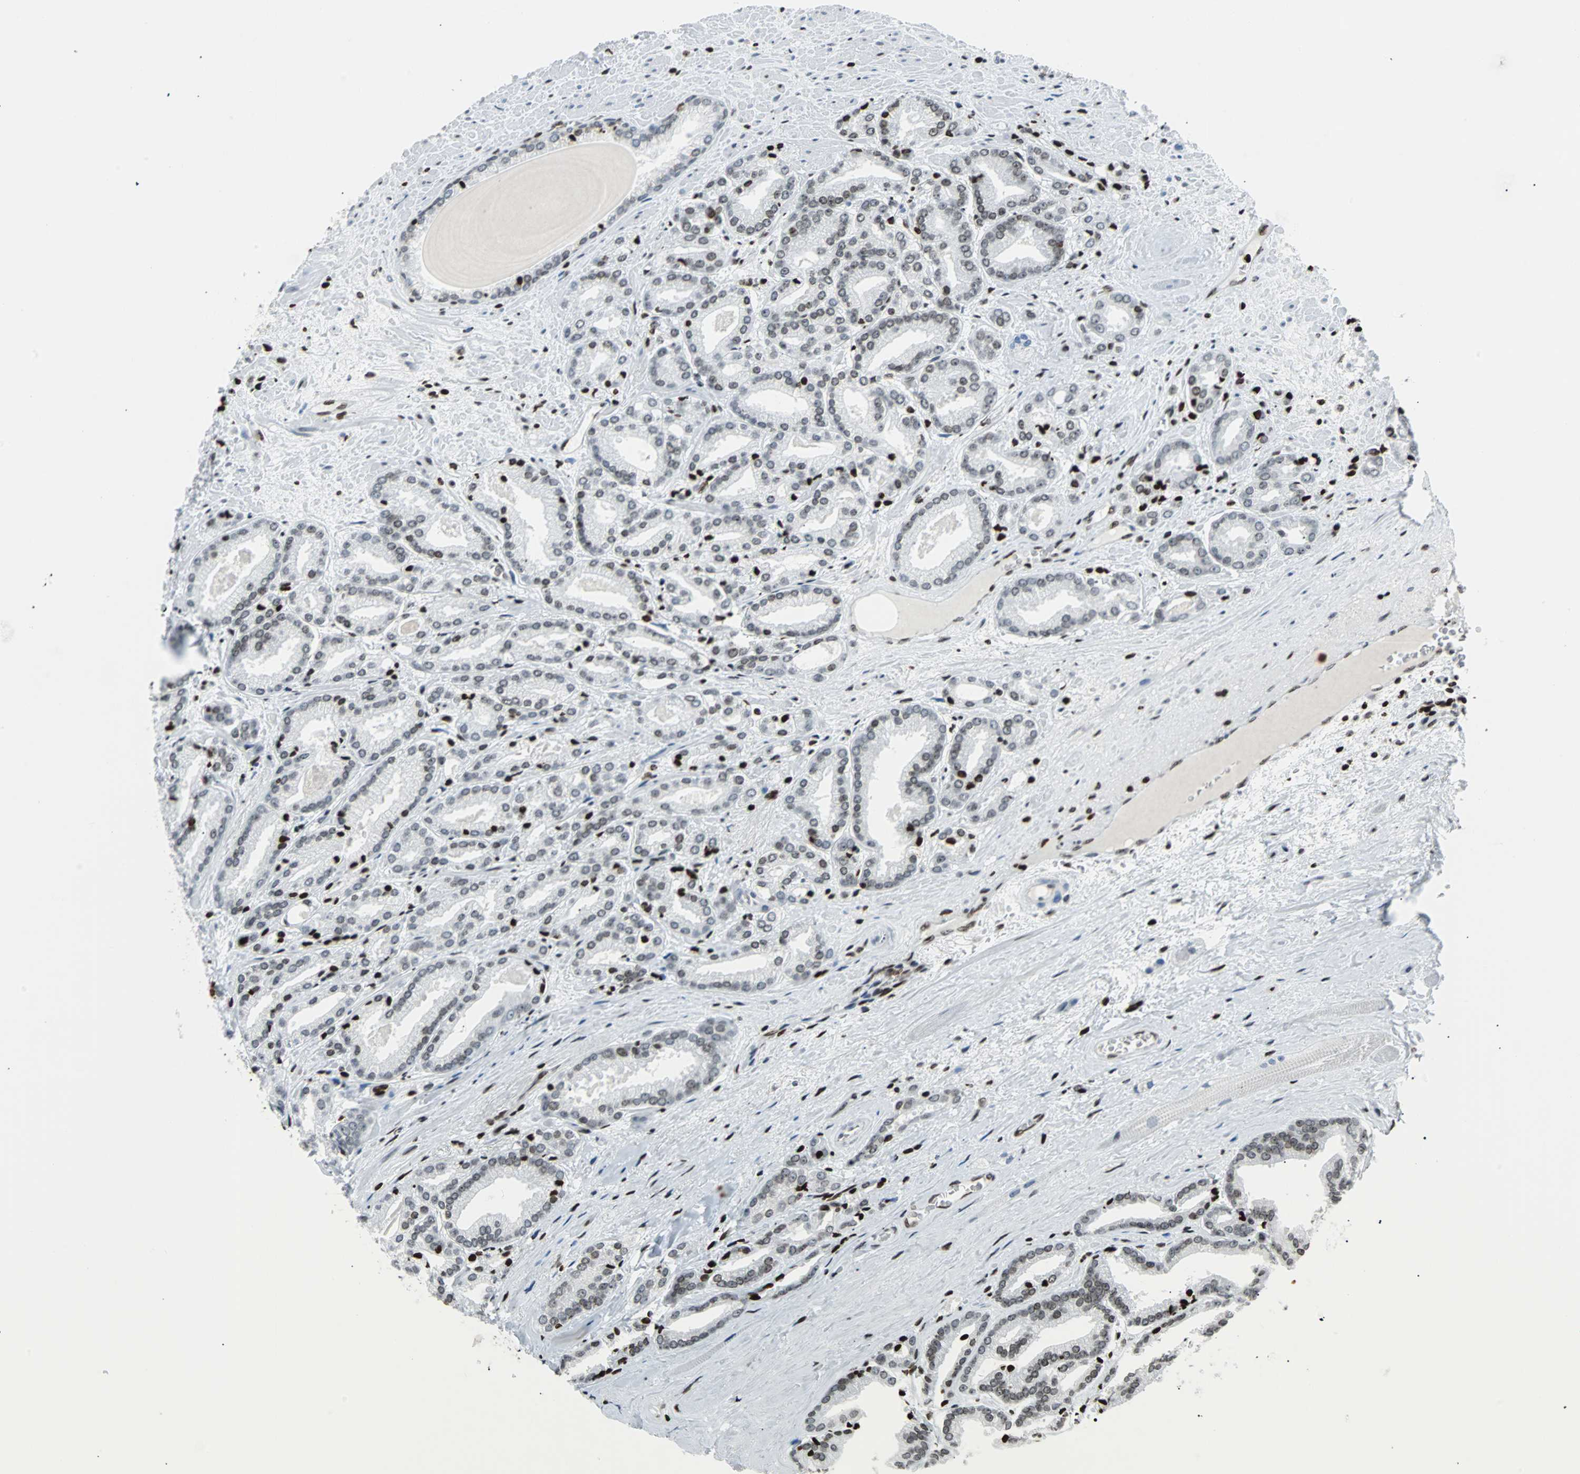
{"staining": {"intensity": "weak", "quantity": "<25%", "location": "nuclear"}, "tissue": "prostate cancer", "cell_type": "Tumor cells", "image_type": "cancer", "snomed": [{"axis": "morphology", "description": "Adenocarcinoma, Low grade"}, {"axis": "topography", "description": "Prostate"}], "caption": "Photomicrograph shows no protein staining in tumor cells of low-grade adenocarcinoma (prostate) tissue.", "gene": "ZNF131", "patient": {"sex": "male", "age": 59}}